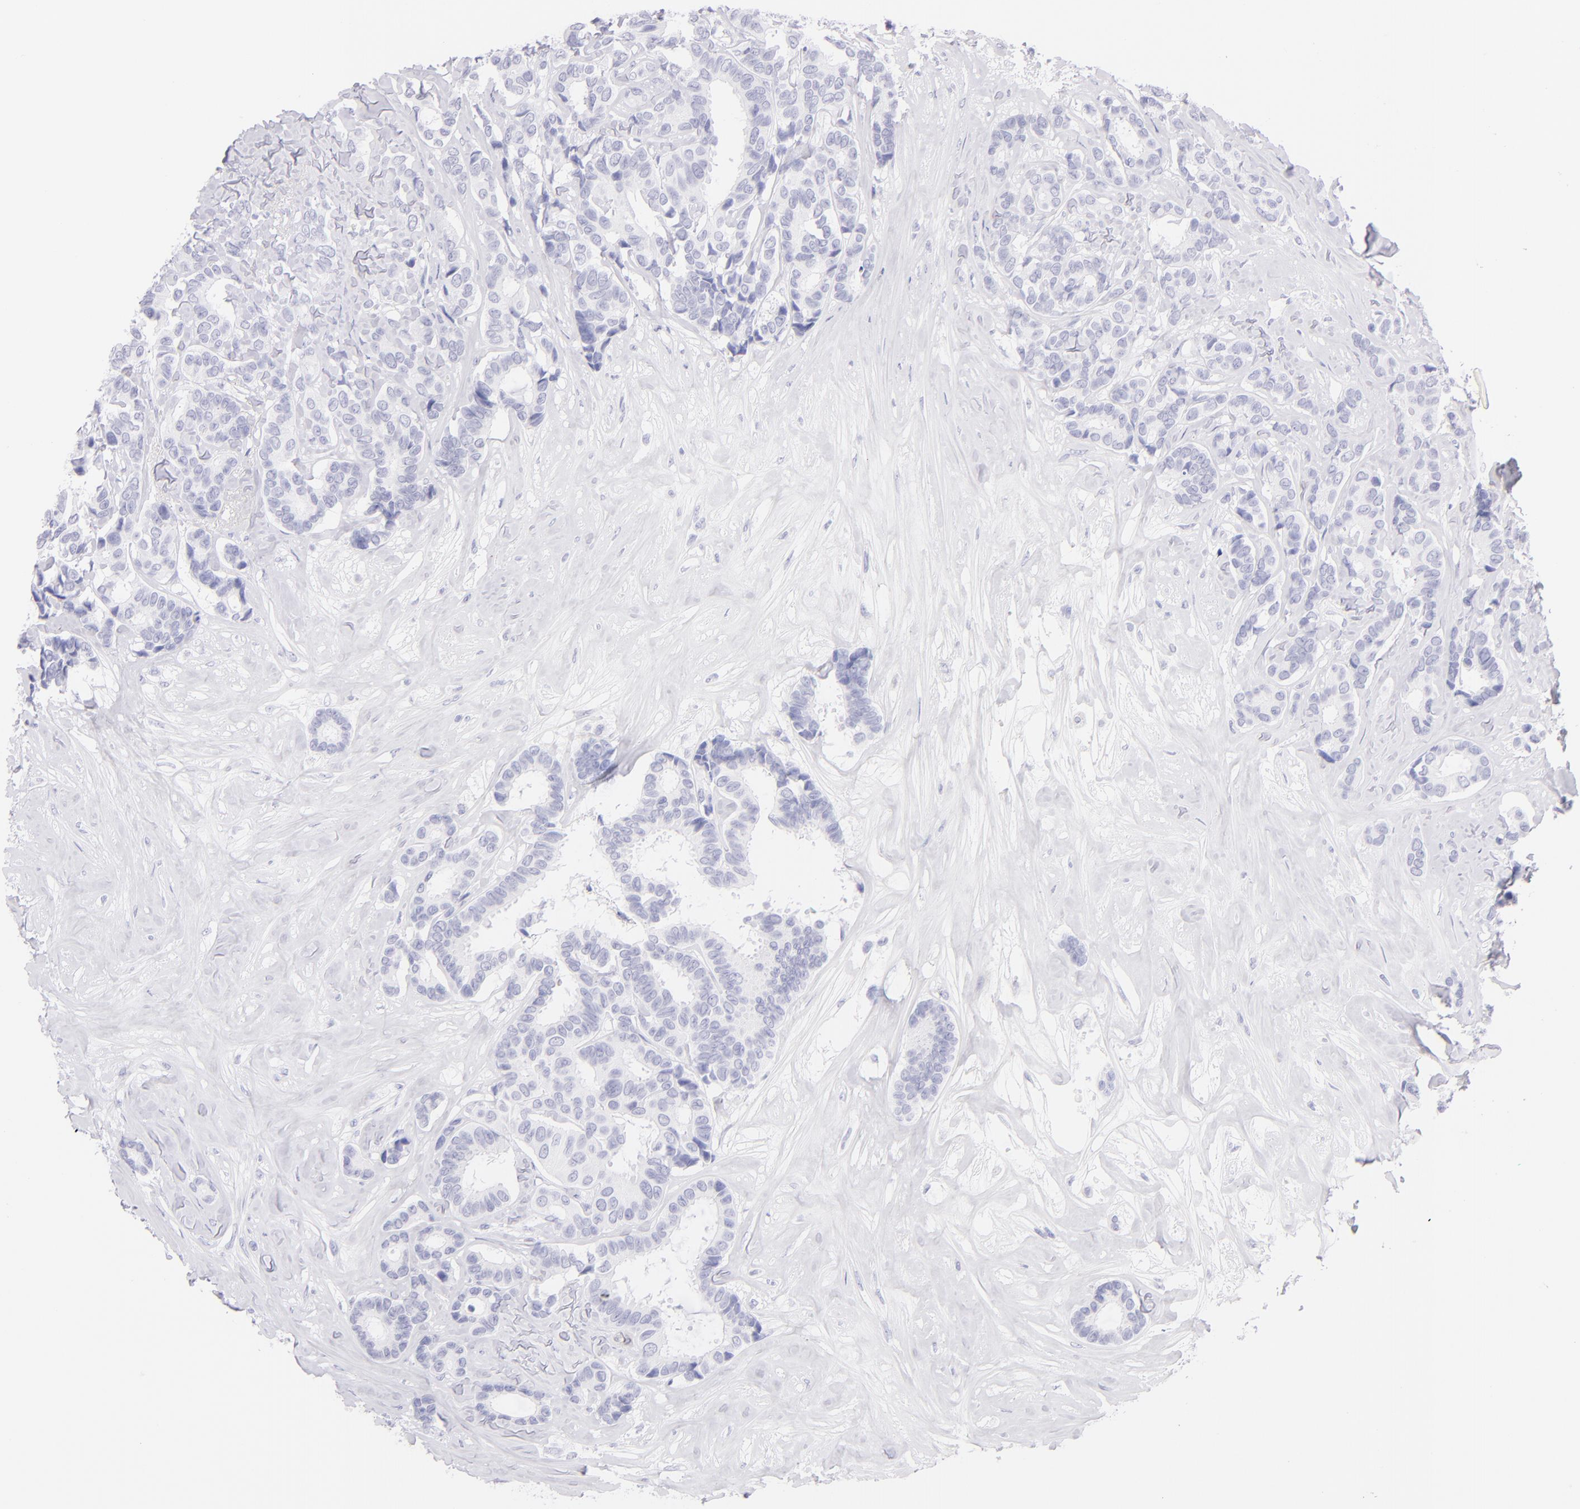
{"staining": {"intensity": "negative", "quantity": "none", "location": "none"}, "tissue": "breast cancer", "cell_type": "Tumor cells", "image_type": "cancer", "snomed": [{"axis": "morphology", "description": "Duct carcinoma"}, {"axis": "topography", "description": "Breast"}], "caption": "Human breast cancer (infiltrating ductal carcinoma) stained for a protein using IHC exhibits no positivity in tumor cells.", "gene": "SDC1", "patient": {"sex": "female", "age": 87}}